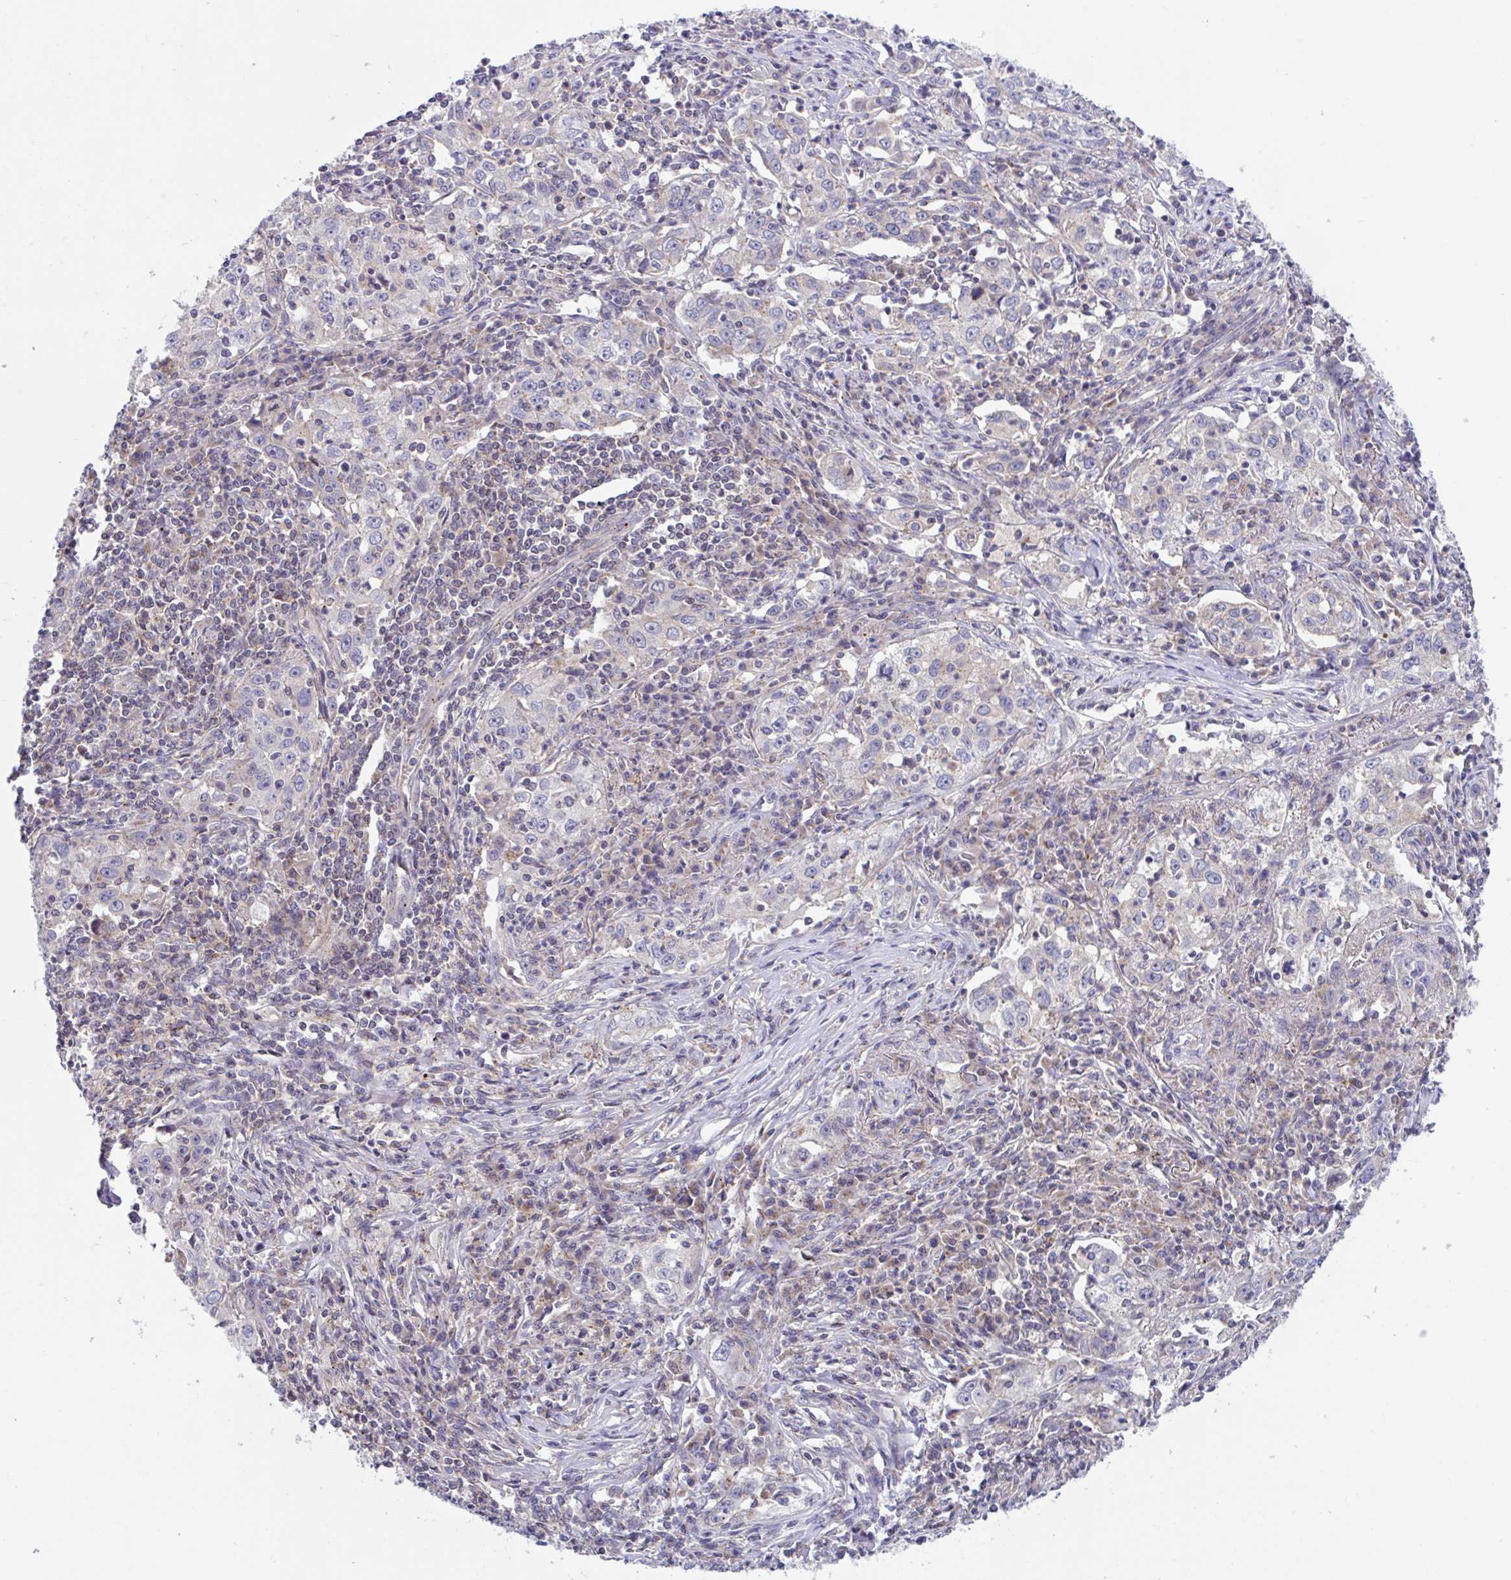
{"staining": {"intensity": "weak", "quantity": "<25%", "location": "cytoplasmic/membranous"}, "tissue": "lung cancer", "cell_type": "Tumor cells", "image_type": "cancer", "snomed": [{"axis": "morphology", "description": "Squamous cell carcinoma, NOS"}, {"axis": "topography", "description": "Lung"}], "caption": "This is an immunohistochemistry (IHC) image of lung squamous cell carcinoma. There is no positivity in tumor cells.", "gene": "IST1", "patient": {"sex": "male", "age": 71}}